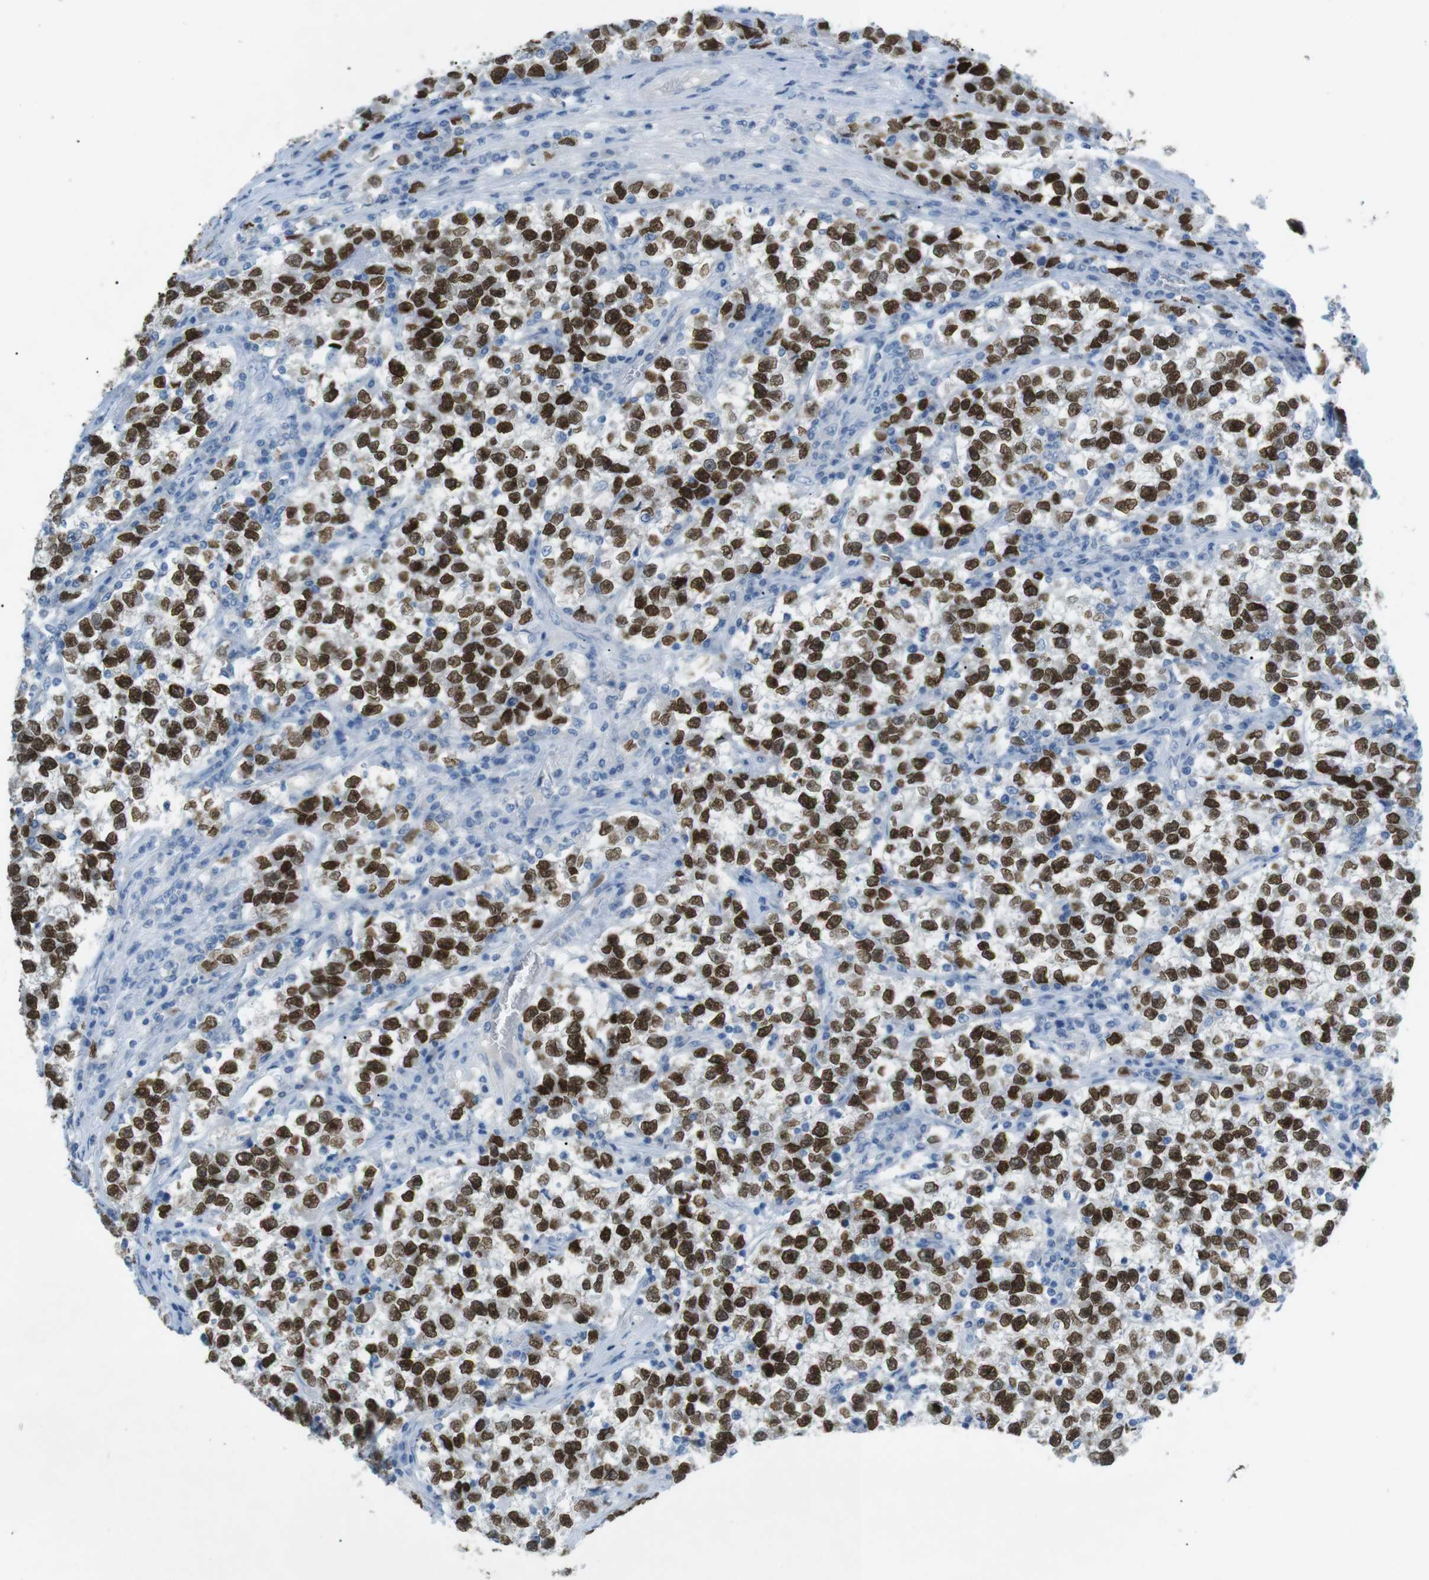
{"staining": {"intensity": "strong", "quantity": ">75%", "location": "nuclear"}, "tissue": "testis cancer", "cell_type": "Tumor cells", "image_type": "cancer", "snomed": [{"axis": "morphology", "description": "Seminoma, NOS"}, {"axis": "topography", "description": "Testis"}], "caption": "Immunohistochemistry micrograph of neoplastic tissue: testis cancer (seminoma) stained using IHC reveals high levels of strong protein expression localized specifically in the nuclear of tumor cells, appearing as a nuclear brown color.", "gene": "SALL4", "patient": {"sex": "male", "age": 22}}